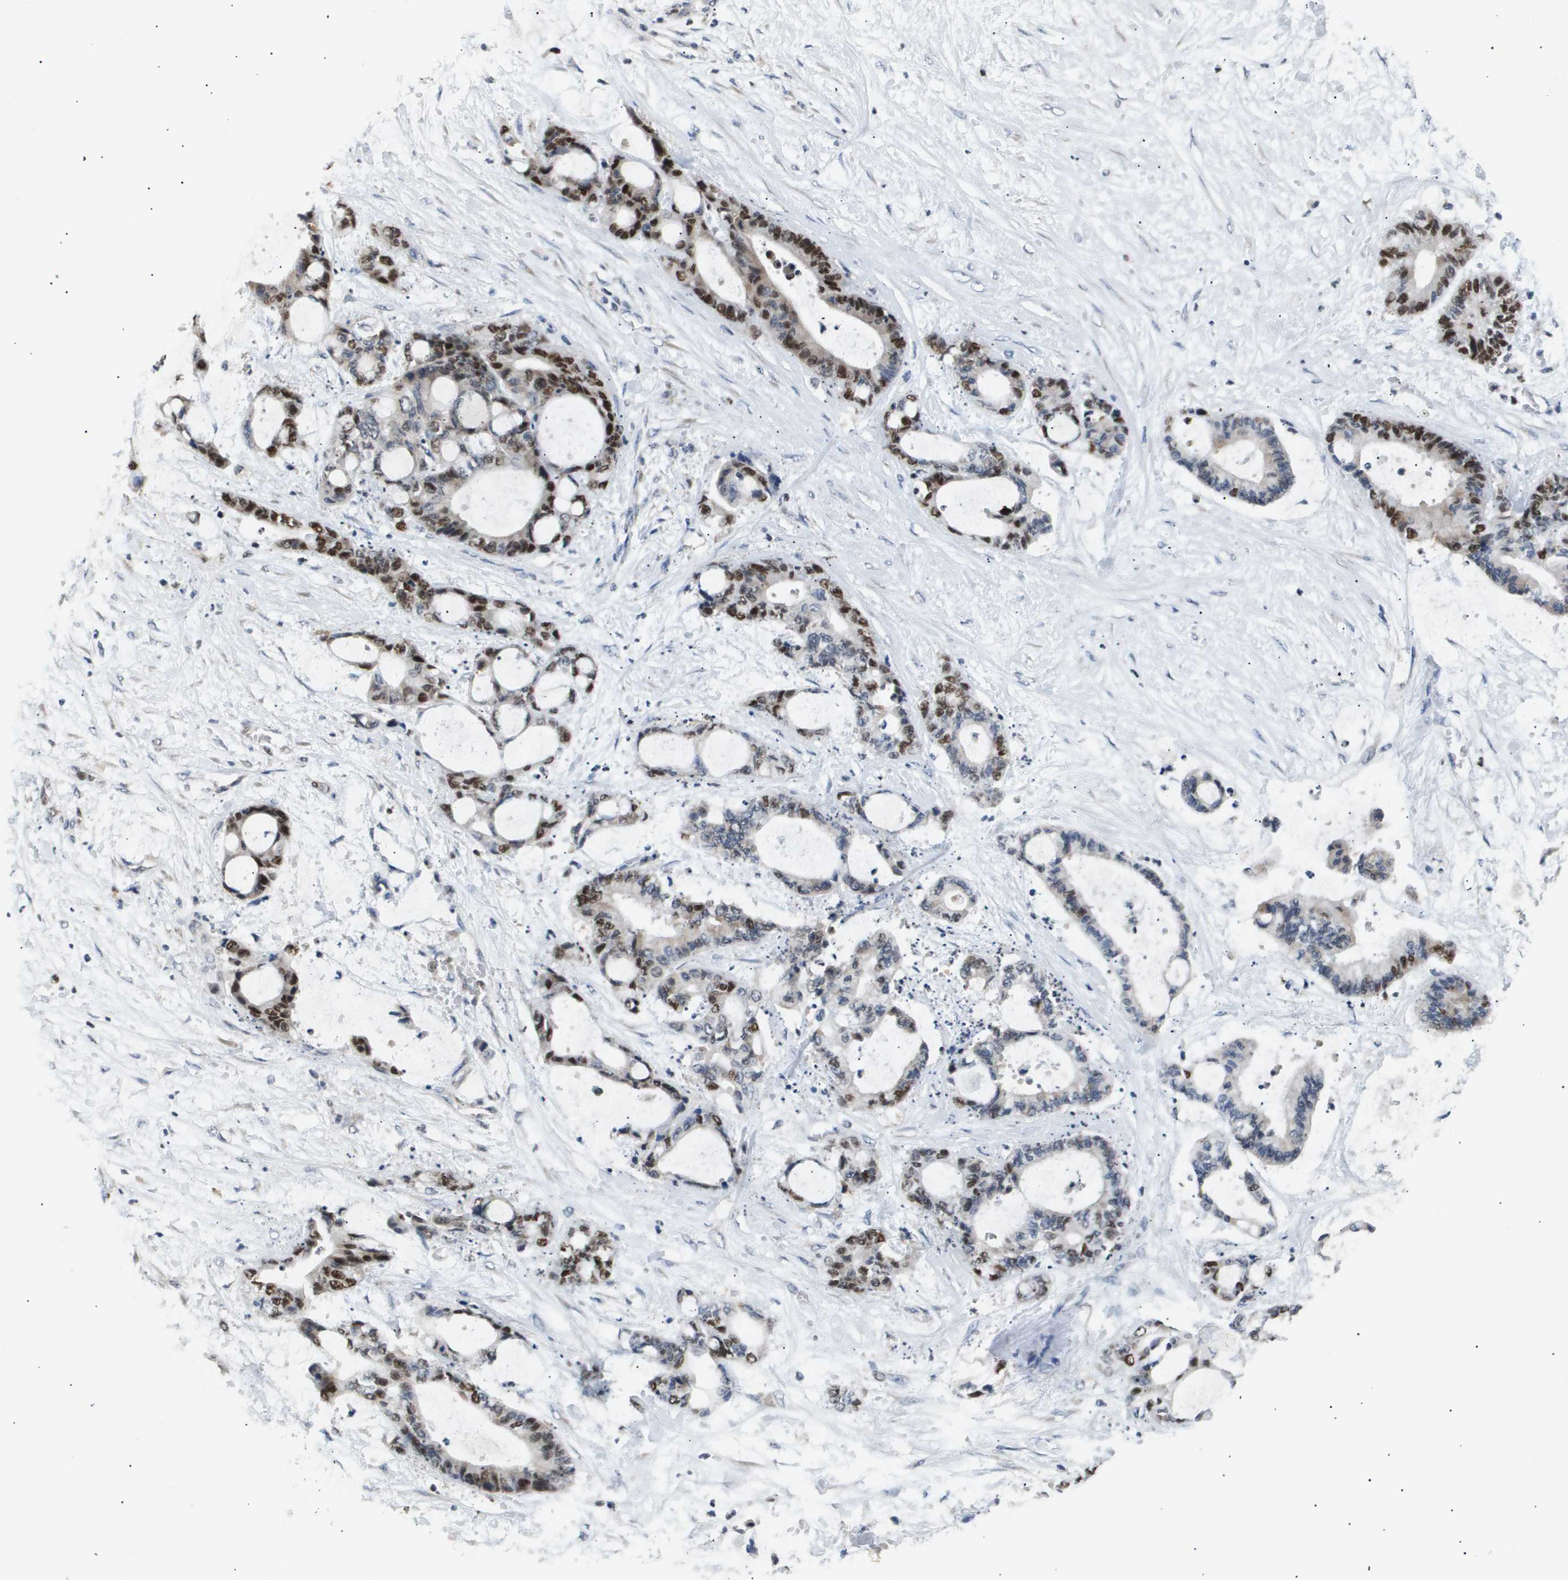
{"staining": {"intensity": "strong", "quantity": ">75%", "location": "nuclear"}, "tissue": "liver cancer", "cell_type": "Tumor cells", "image_type": "cancer", "snomed": [{"axis": "morphology", "description": "Cholangiocarcinoma"}, {"axis": "topography", "description": "Liver"}], "caption": "High-magnification brightfield microscopy of liver cancer (cholangiocarcinoma) stained with DAB (brown) and counterstained with hematoxylin (blue). tumor cells exhibit strong nuclear expression is seen in about>75% of cells. (IHC, brightfield microscopy, high magnification).", "gene": "ANAPC2", "patient": {"sex": "female", "age": 73}}